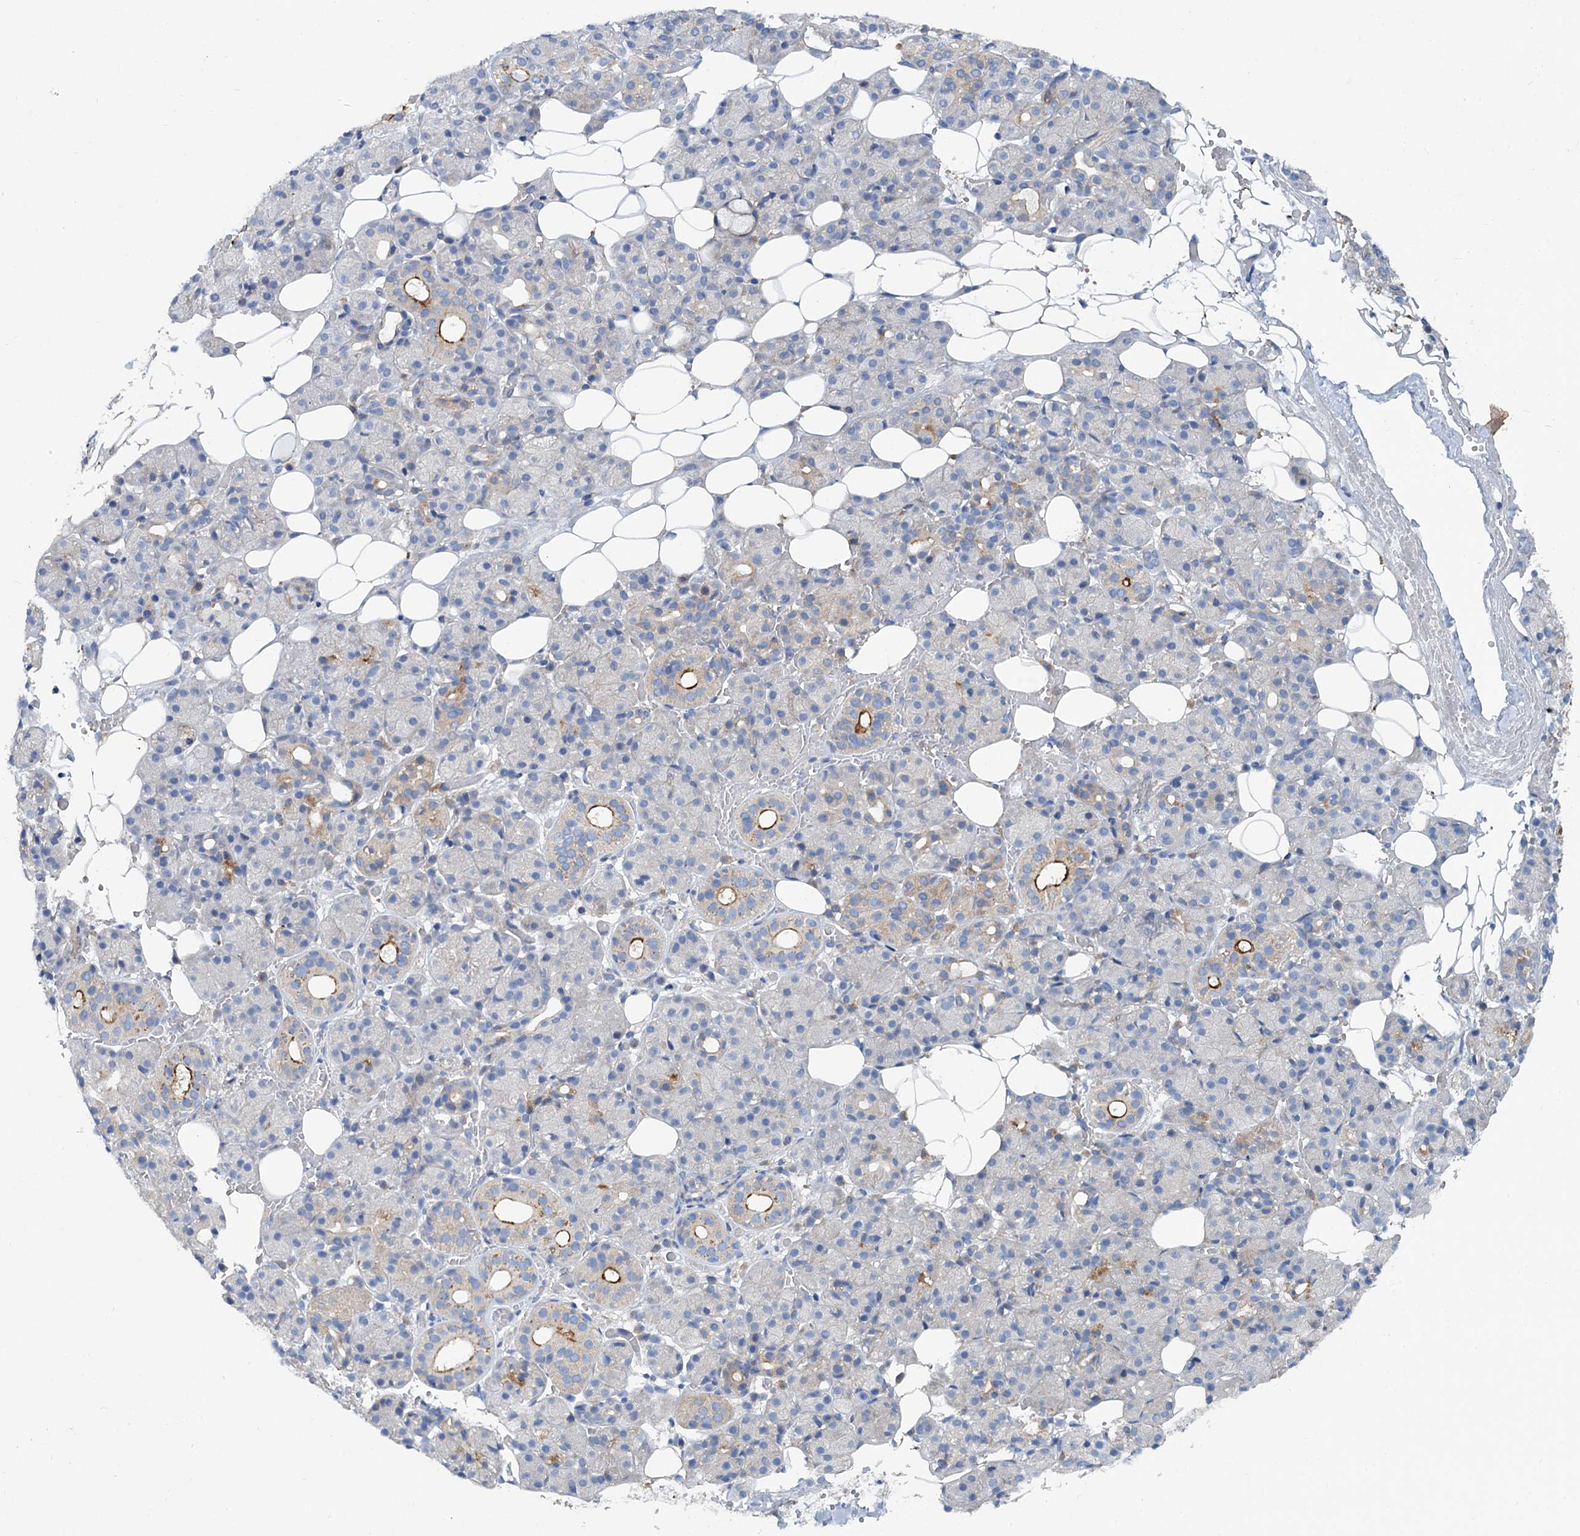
{"staining": {"intensity": "strong", "quantity": "<25%", "location": "cytoplasmic/membranous"}, "tissue": "salivary gland", "cell_type": "Glandular cells", "image_type": "normal", "snomed": [{"axis": "morphology", "description": "Normal tissue, NOS"}, {"axis": "topography", "description": "Salivary gland"}], "caption": "A medium amount of strong cytoplasmic/membranous staining is present in approximately <25% of glandular cells in normal salivary gland.", "gene": "TRIM55", "patient": {"sex": "male", "age": 63}}